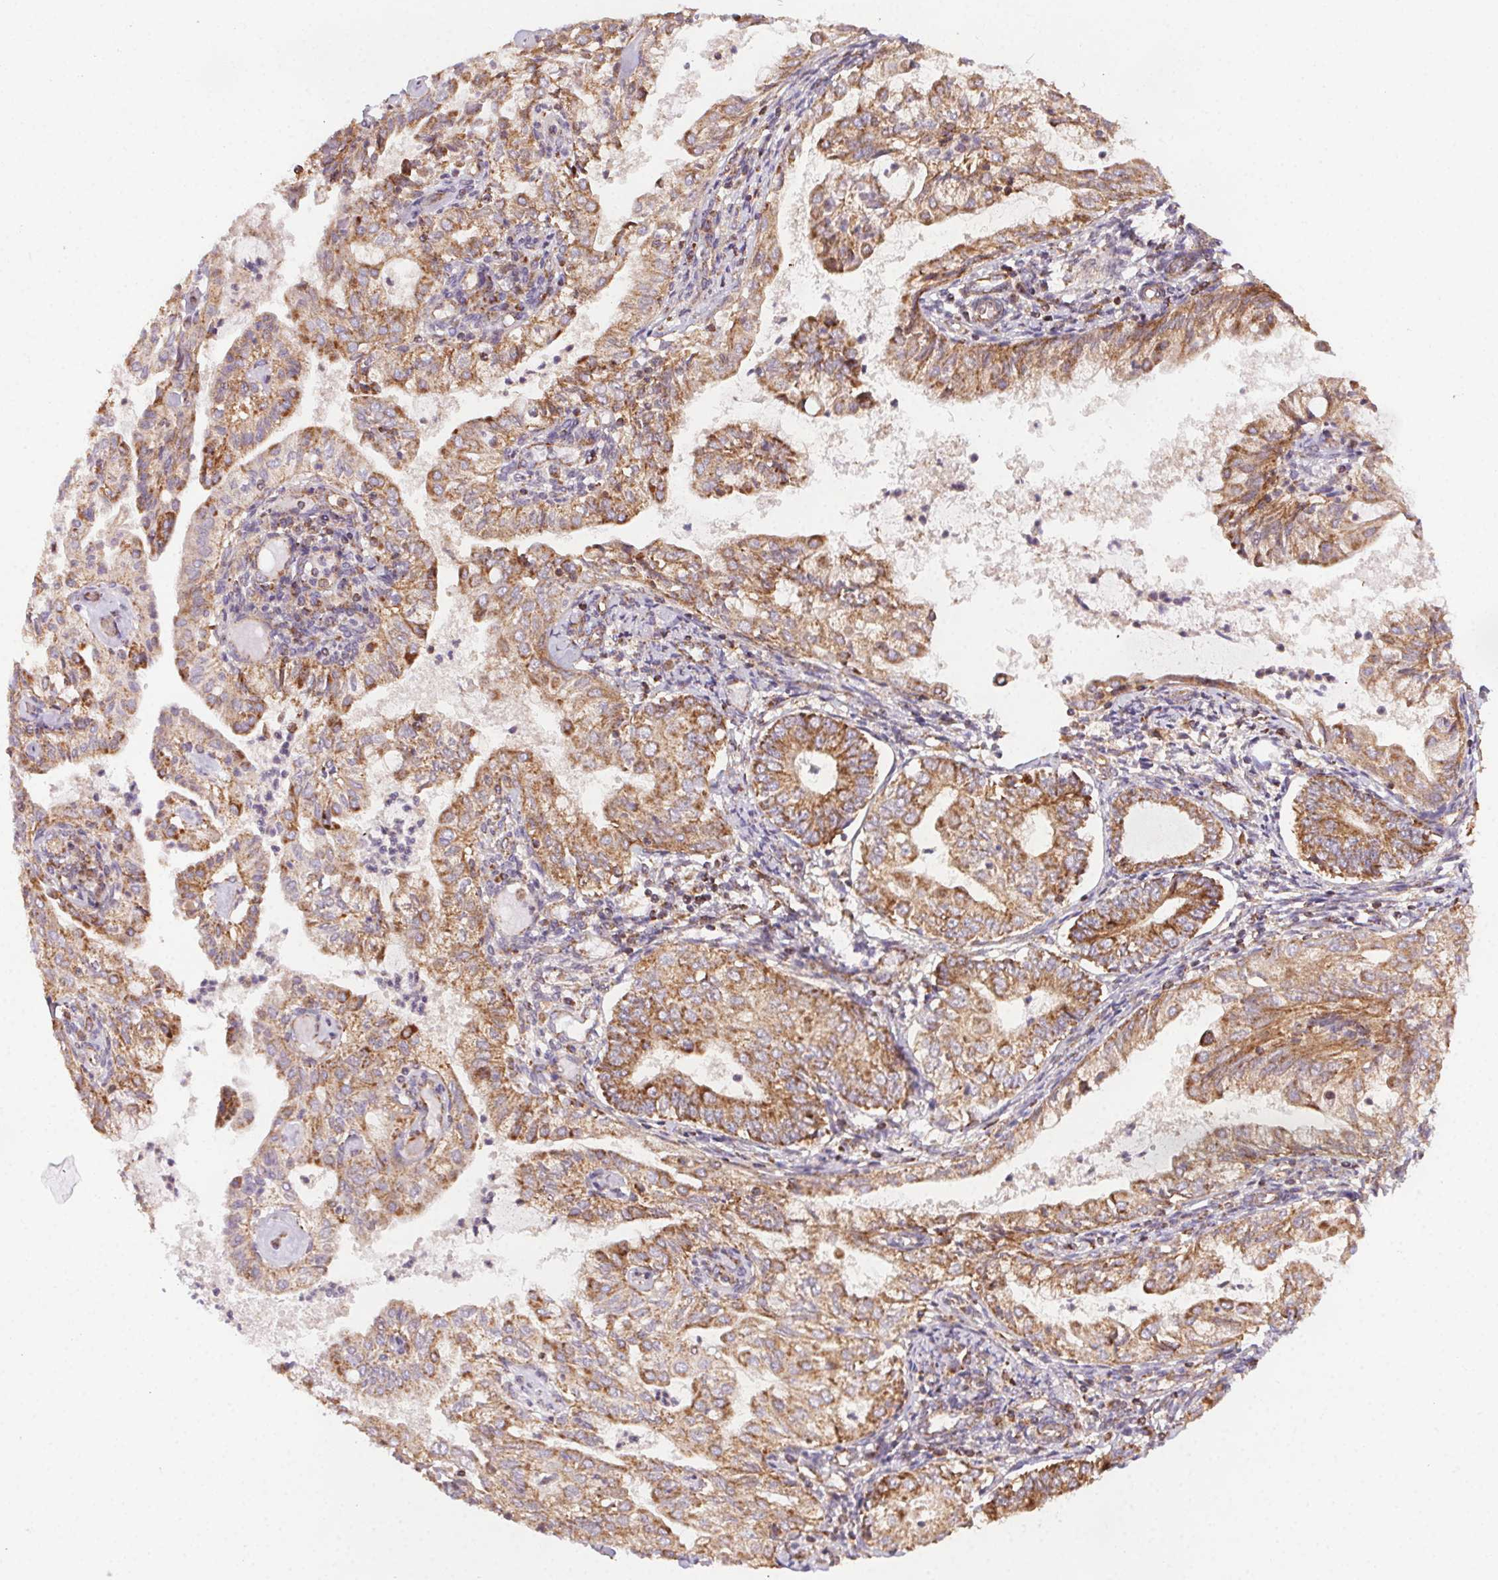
{"staining": {"intensity": "moderate", "quantity": ">75%", "location": "cytoplasmic/membranous"}, "tissue": "endometrial cancer", "cell_type": "Tumor cells", "image_type": "cancer", "snomed": [{"axis": "morphology", "description": "Adenocarcinoma, NOS"}, {"axis": "topography", "description": "Endometrium"}], "caption": "An immunohistochemistry (IHC) histopathology image of neoplastic tissue is shown. Protein staining in brown highlights moderate cytoplasmic/membranous positivity in endometrial cancer (adenocarcinoma) within tumor cells.", "gene": "CLPB", "patient": {"sex": "female", "age": 68}}